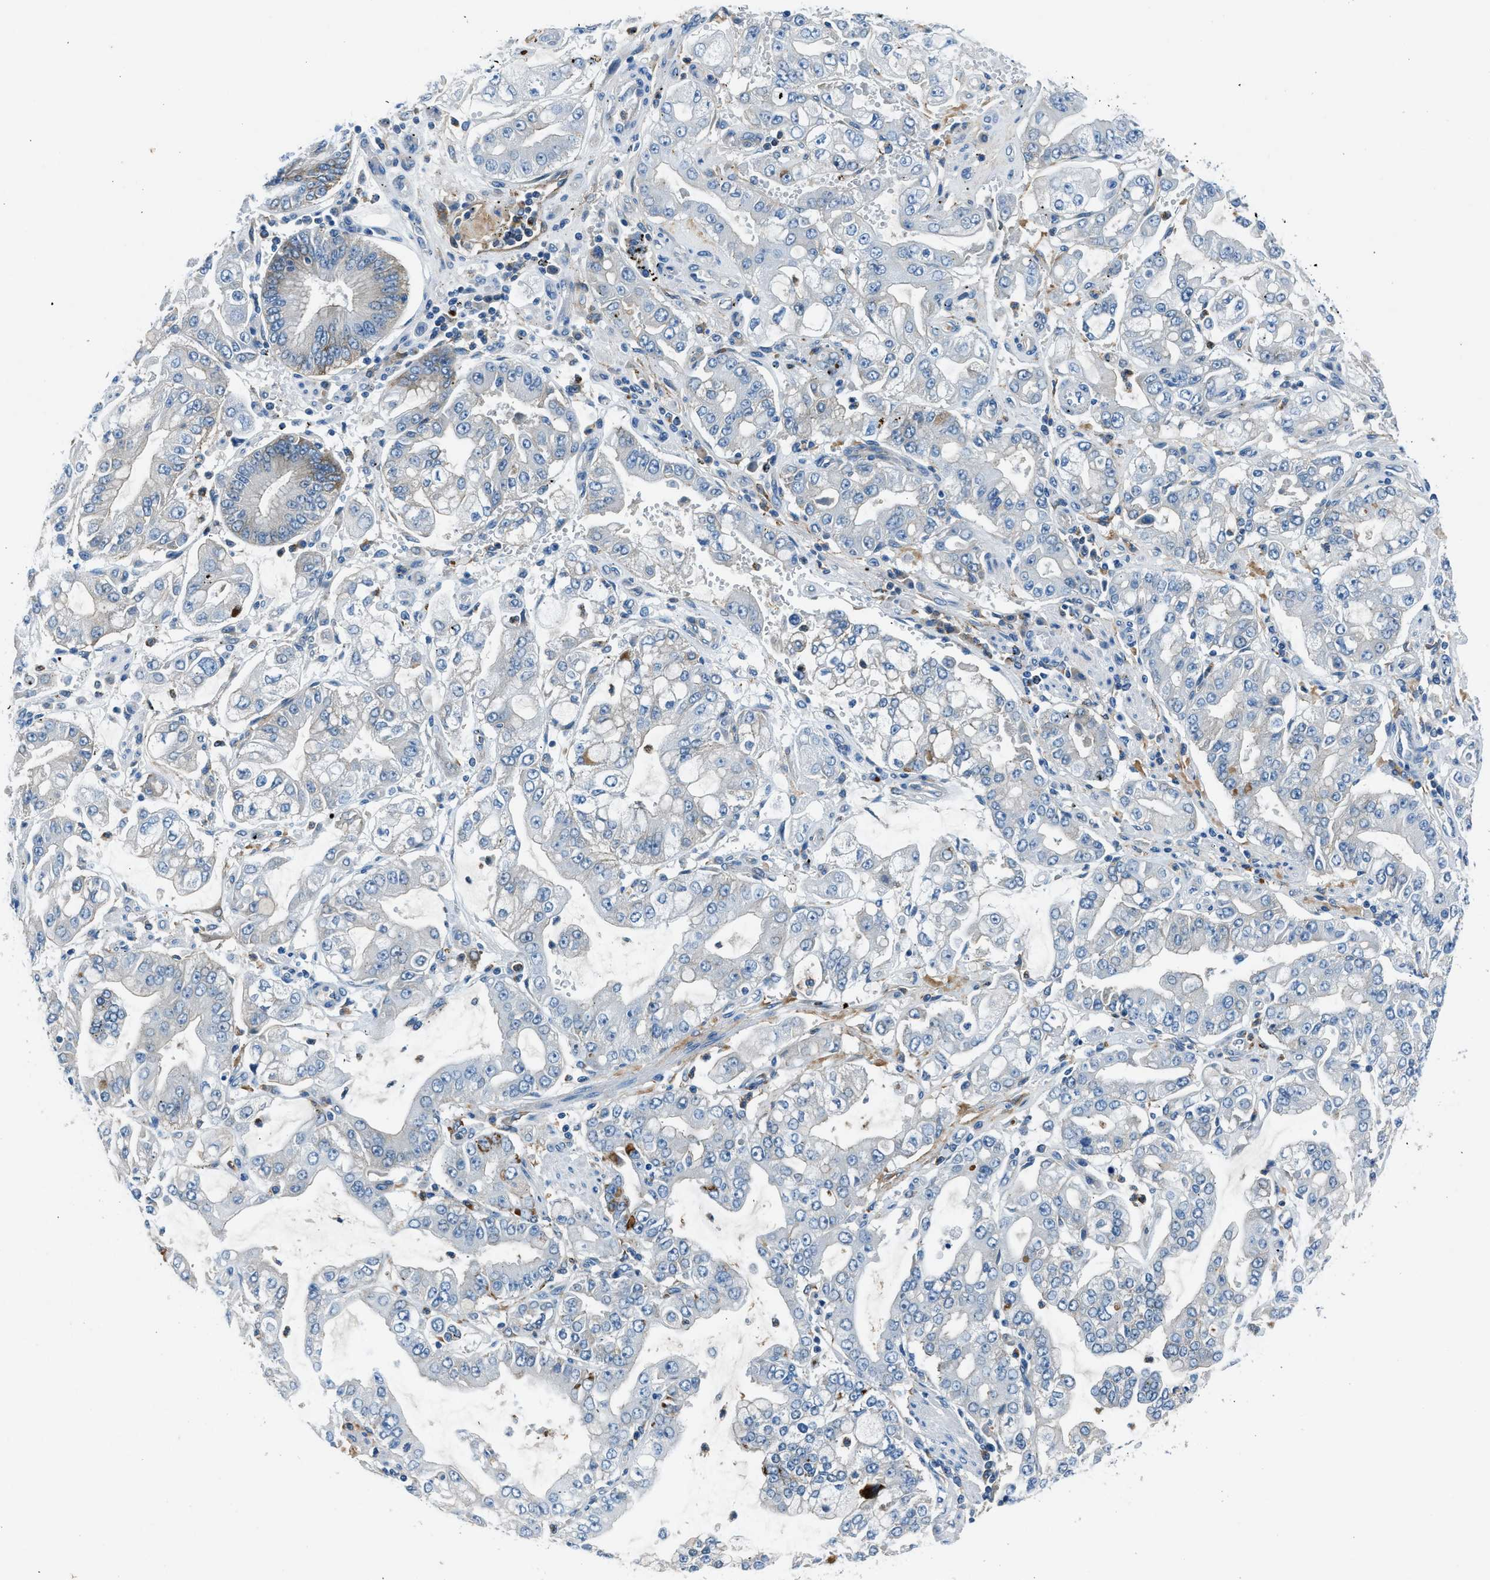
{"staining": {"intensity": "negative", "quantity": "none", "location": "none"}, "tissue": "stomach cancer", "cell_type": "Tumor cells", "image_type": "cancer", "snomed": [{"axis": "morphology", "description": "Adenocarcinoma, NOS"}, {"axis": "topography", "description": "Stomach"}], "caption": "DAB immunohistochemical staining of human stomach cancer reveals no significant expression in tumor cells.", "gene": "BMP1", "patient": {"sex": "male", "age": 76}}